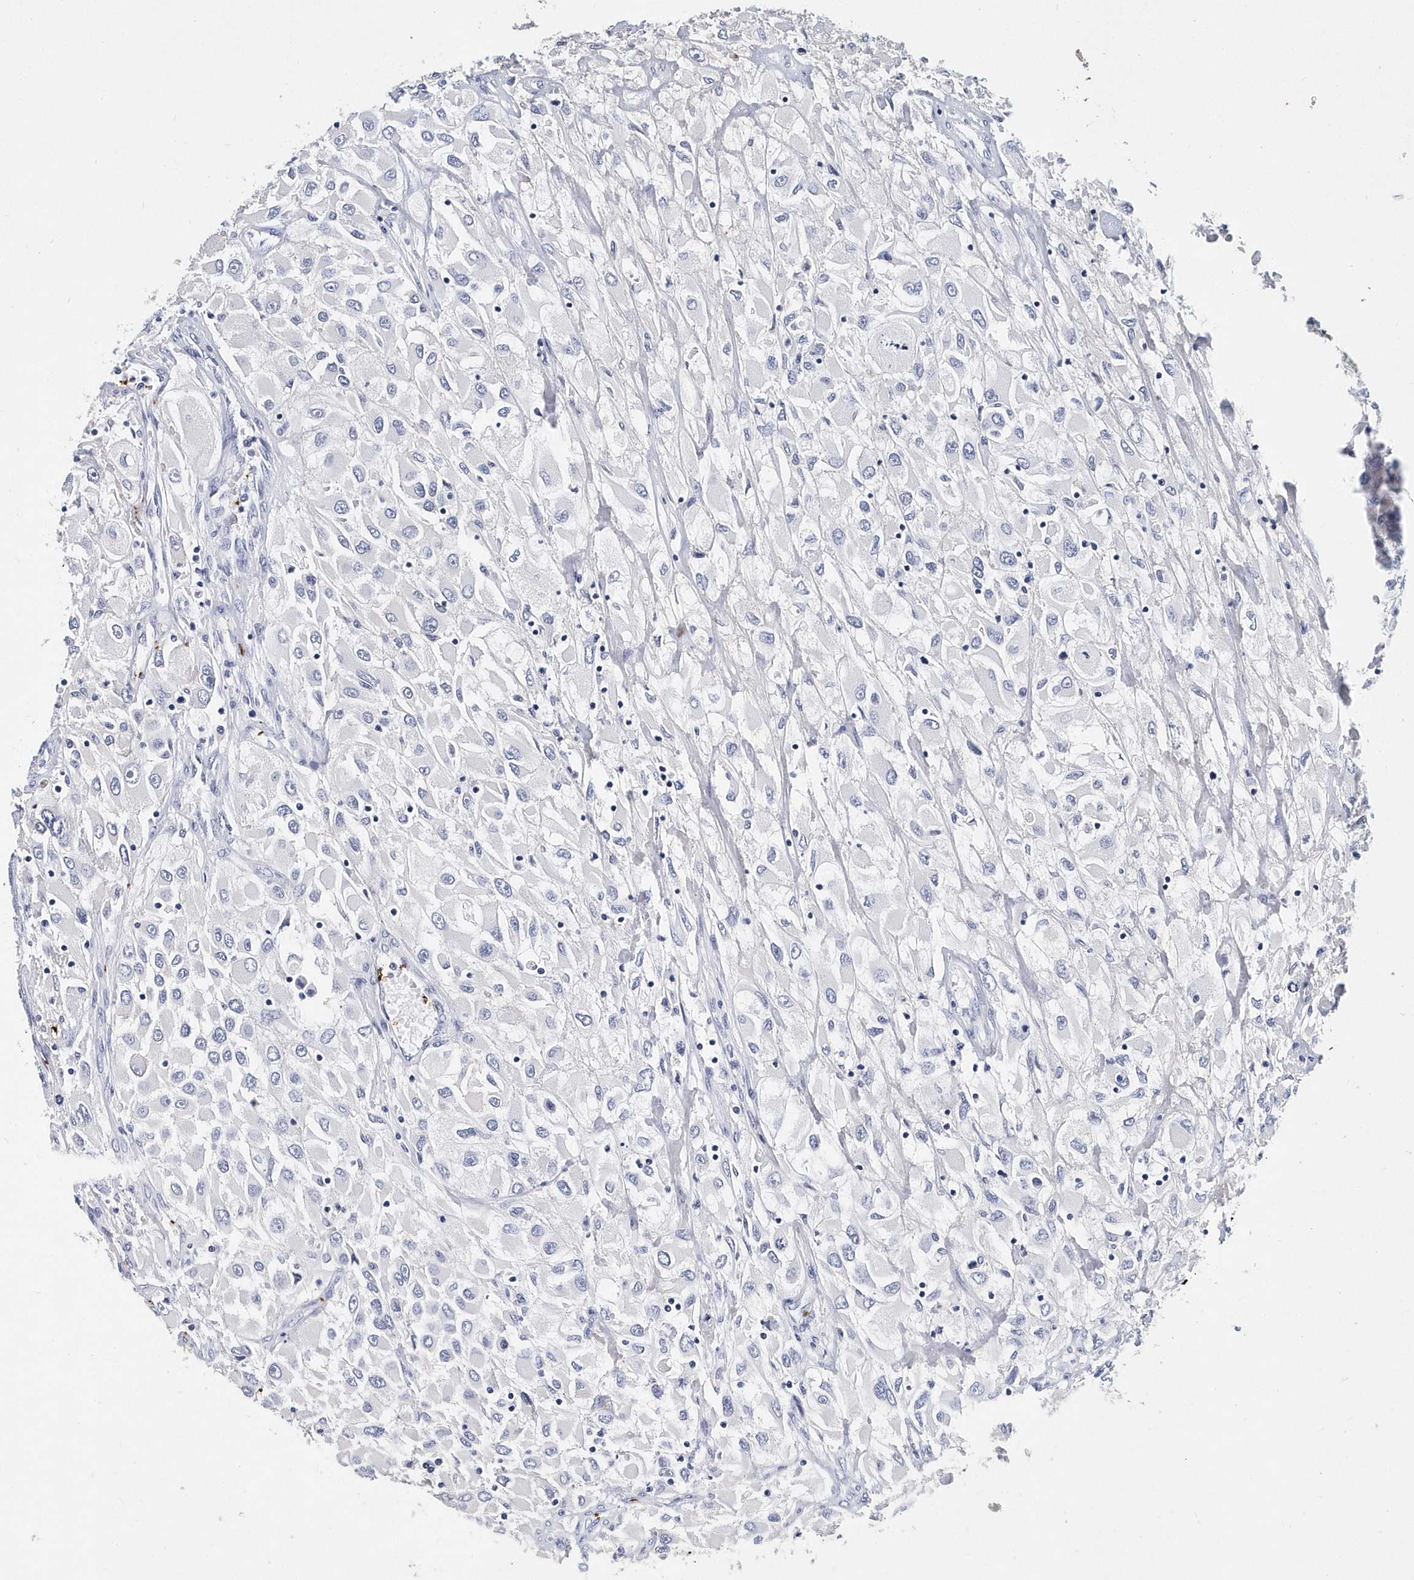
{"staining": {"intensity": "negative", "quantity": "none", "location": "none"}, "tissue": "renal cancer", "cell_type": "Tumor cells", "image_type": "cancer", "snomed": [{"axis": "morphology", "description": "Adenocarcinoma, NOS"}, {"axis": "topography", "description": "Kidney"}], "caption": "High power microscopy image of an immunohistochemistry (IHC) photomicrograph of renal cancer, revealing no significant staining in tumor cells.", "gene": "ITGA2B", "patient": {"sex": "female", "age": 52}}